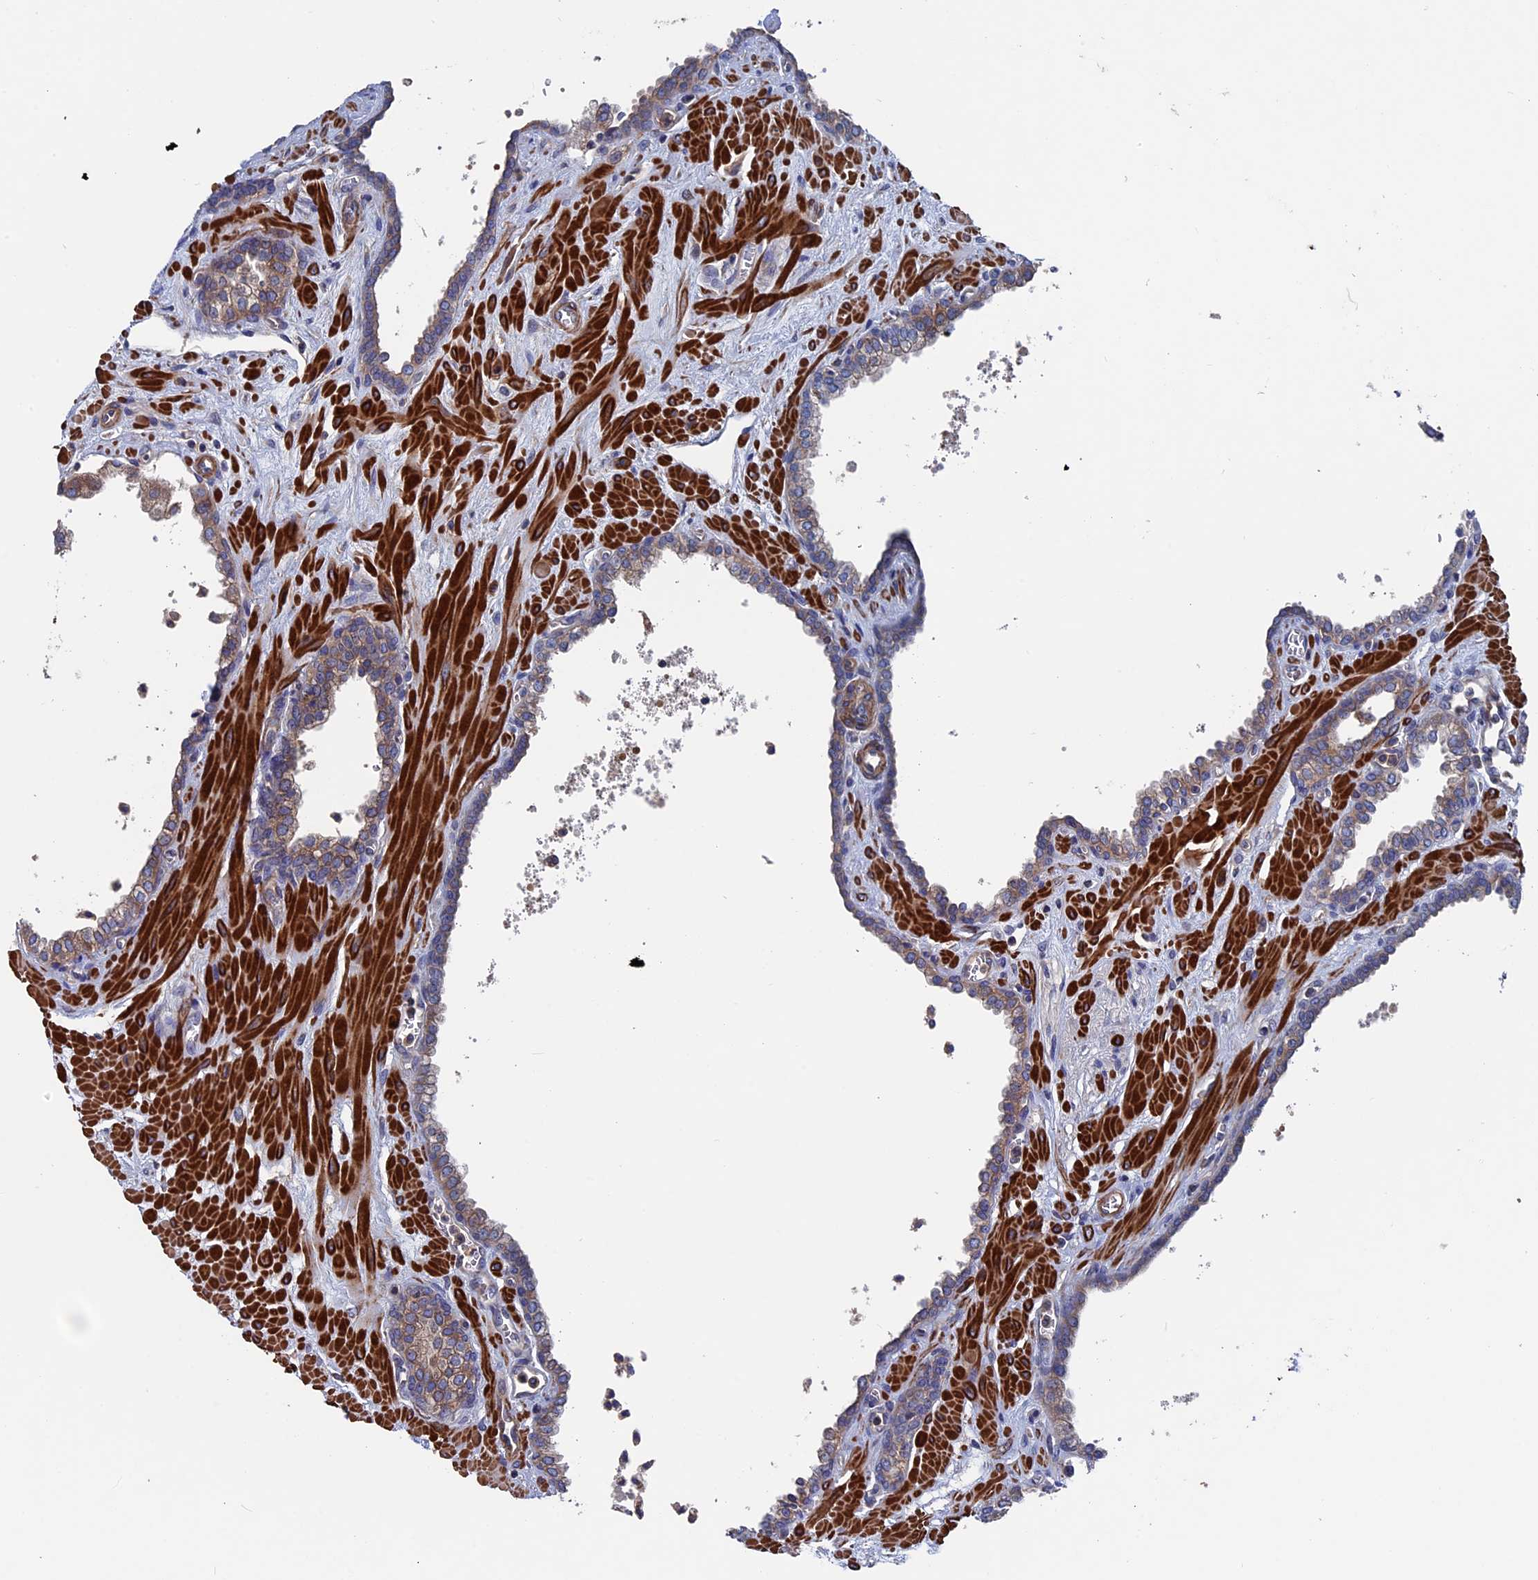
{"staining": {"intensity": "moderate", "quantity": ">75%", "location": "cytoplasmic/membranous"}, "tissue": "prostate", "cell_type": "Glandular cells", "image_type": "normal", "snomed": [{"axis": "morphology", "description": "Normal tissue, NOS"}, {"axis": "topography", "description": "Prostate"}], "caption": "This photomicrograph reveals IHC staining of benign human prostate, with medium moderate cytoplasmic/membranous positivity in about >75% of glandular cells.", "gene": "DNAJC3", "patient": {"sex": "male", "age": 60}}